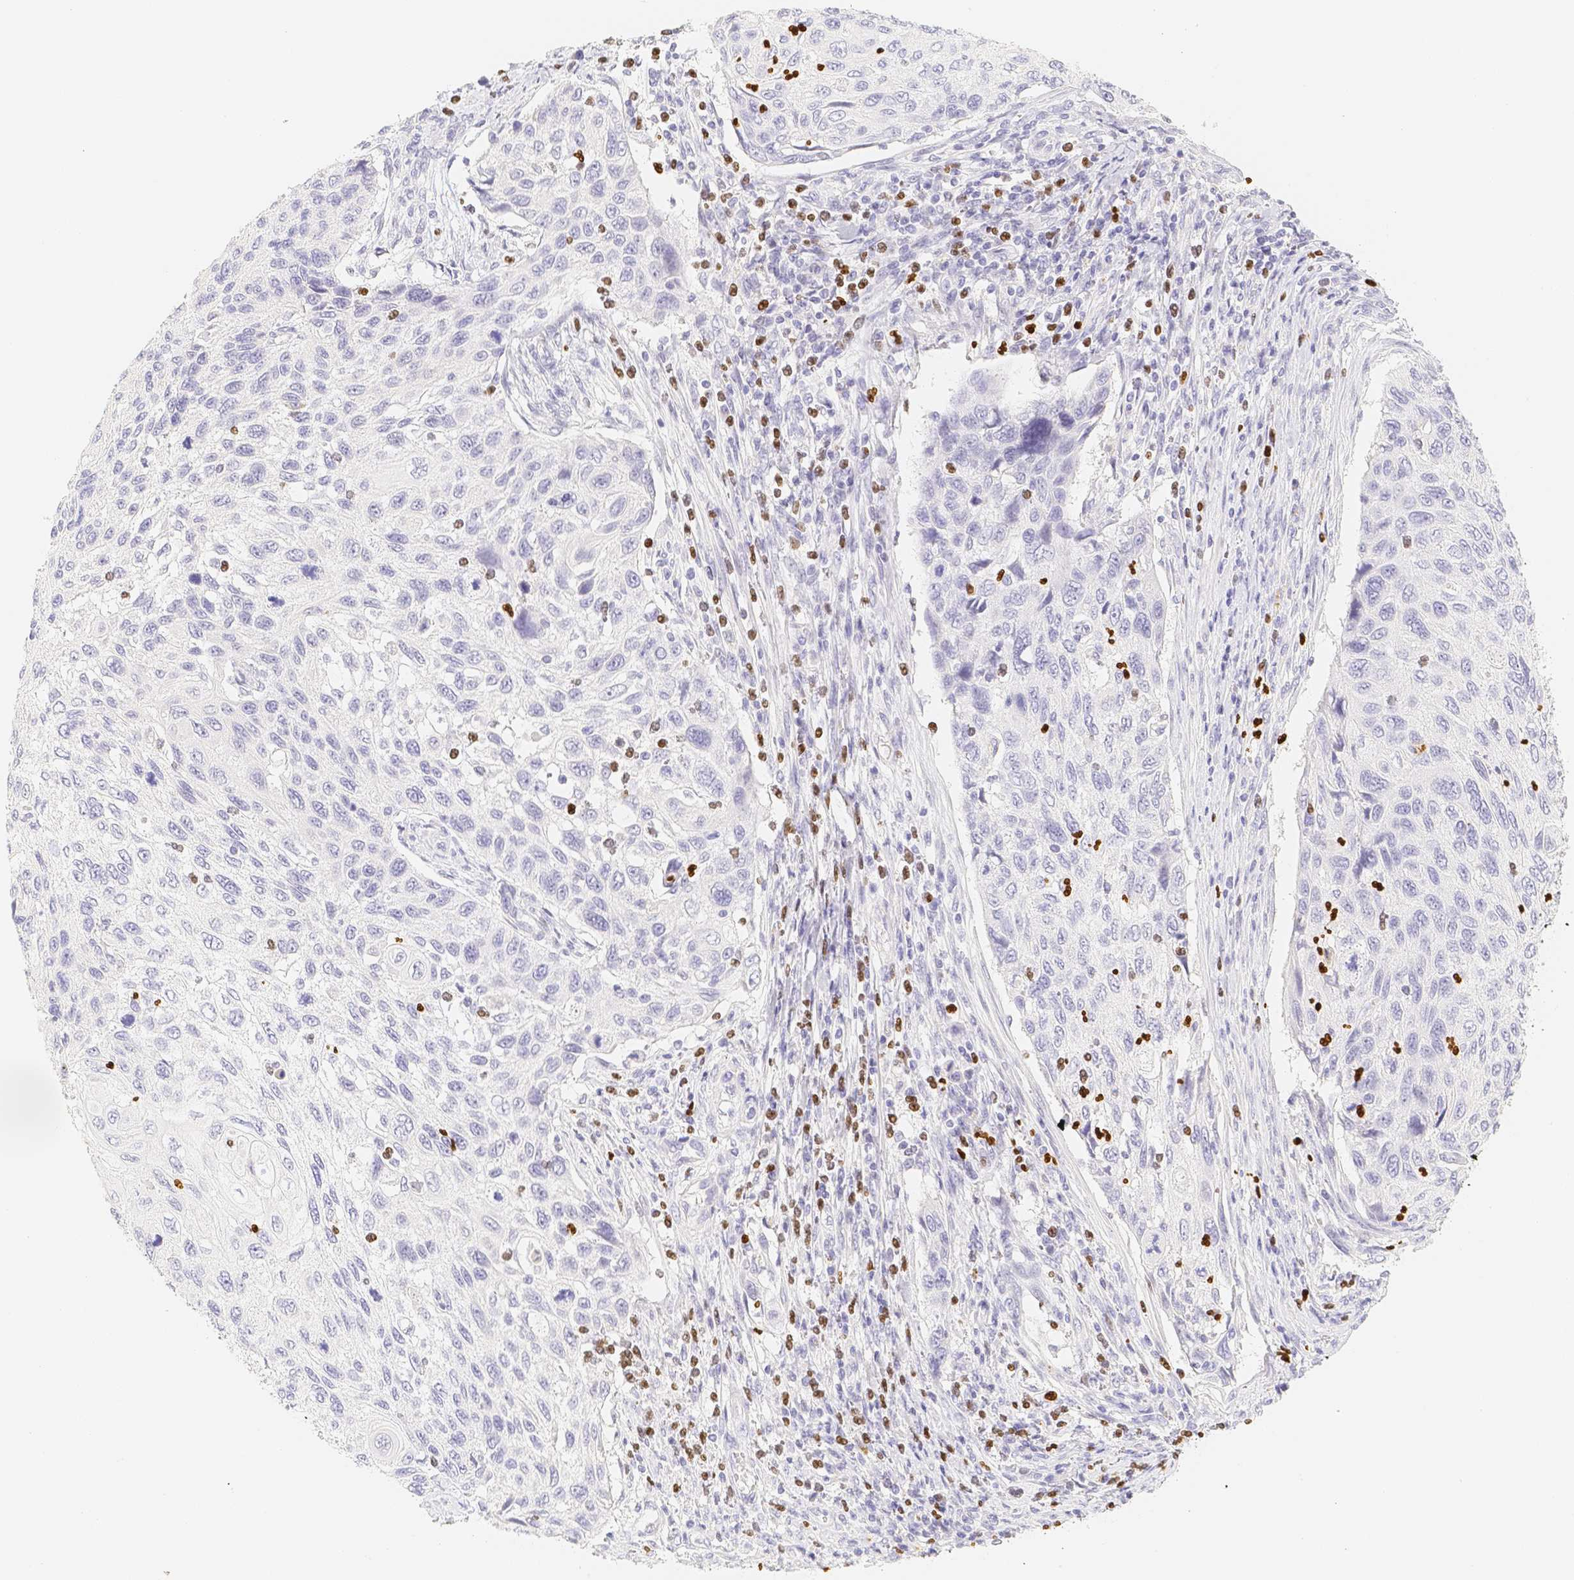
{"staining": {"intensity": "negative", "quantity": "none", "location": "none"}, "tissue": "cervical cancer", "cell_type": "Tumor cells", "image_type": "cancer", "snomed": [{"axis": "morphology", "description": "Squamous cell carcinoma, NOS"}, {"axis": "topography", "description": "Cervix"}], "caption": "This is an immunohistochemistry histopathology image of cervical squamous cell carcinoma. There is no staining in tumor cells.", "gene": "PADI4", "patient": {"sex": "female", "age": 70}}